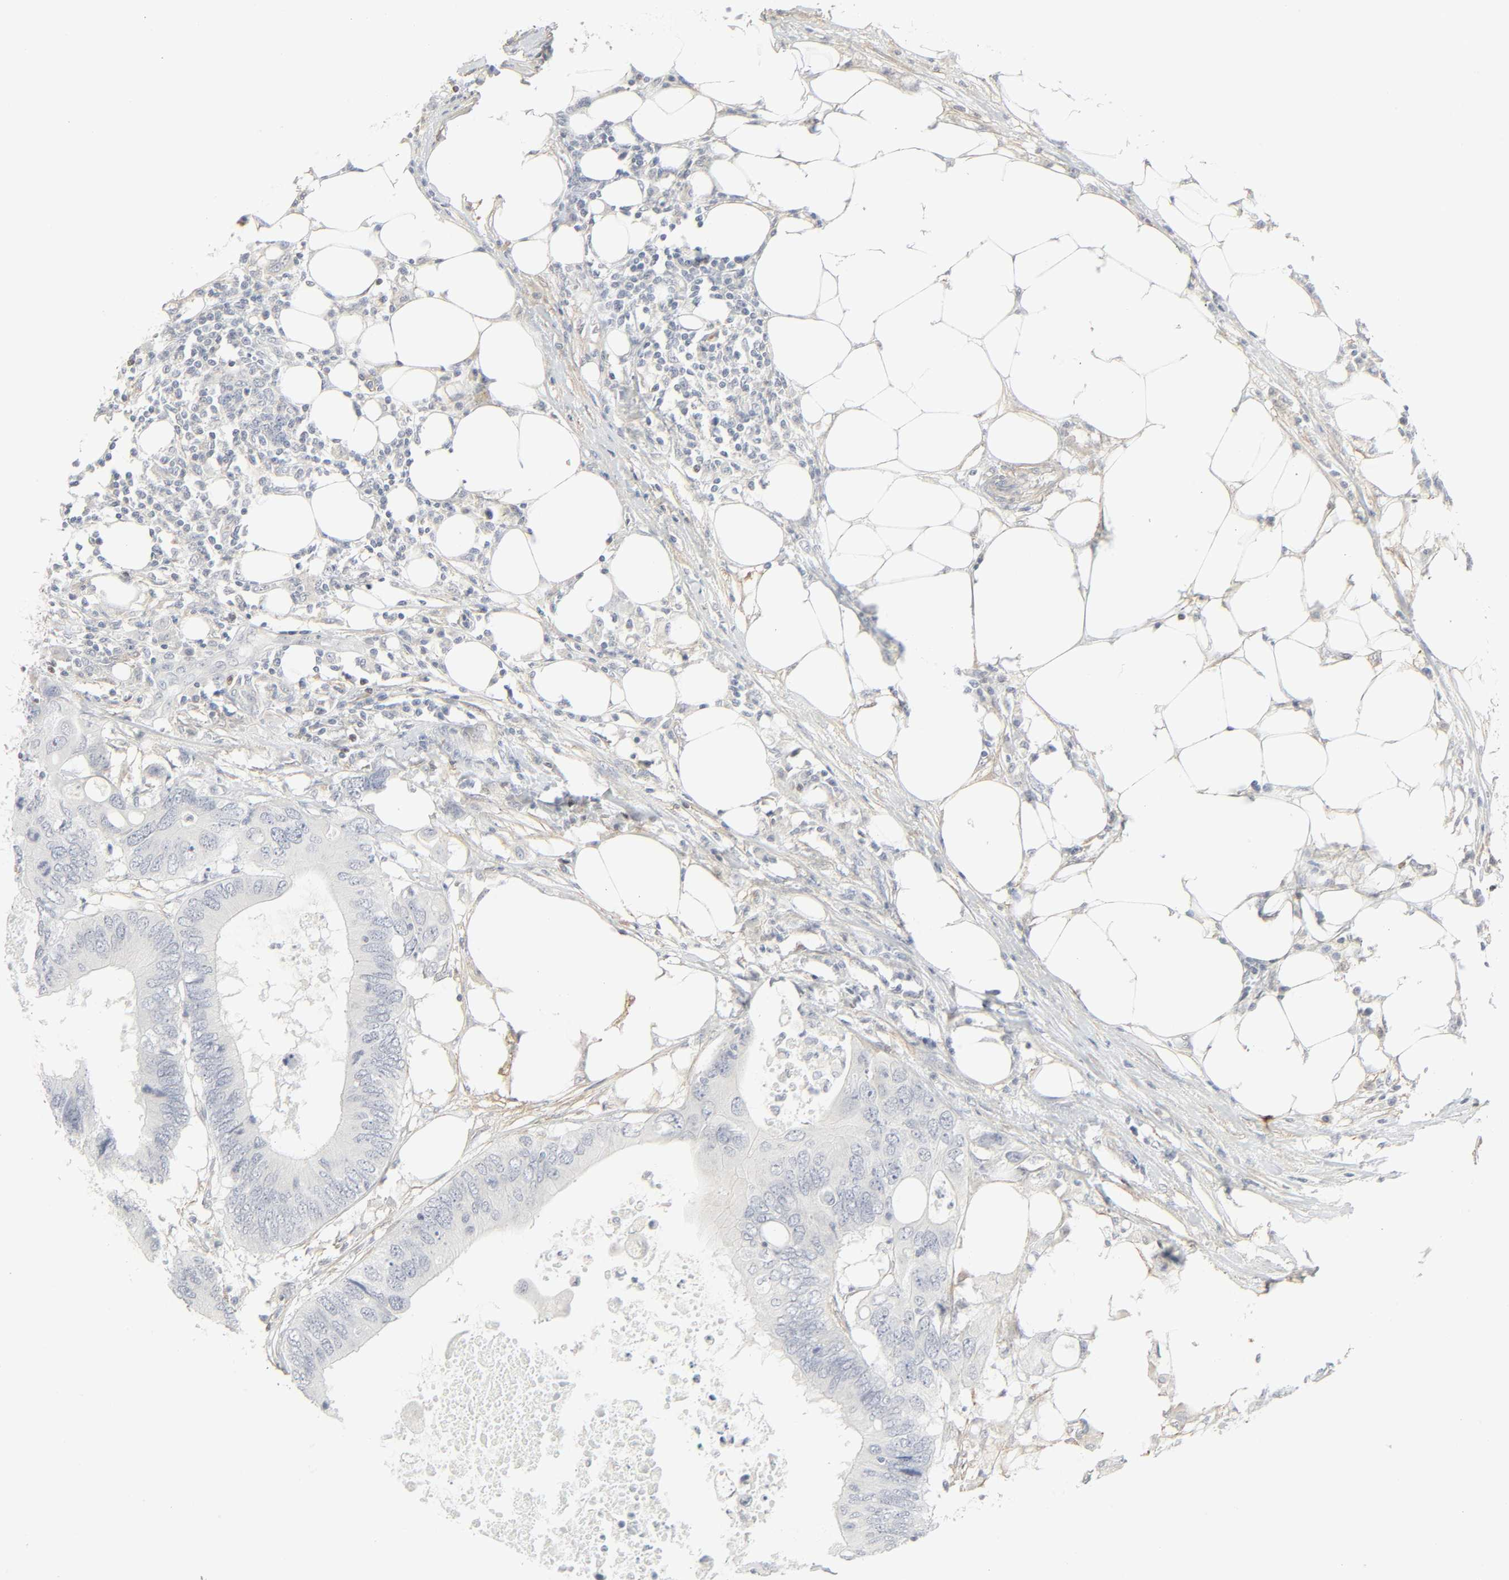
{"staining": {"intensity": "negative", "quantity": "none", "location": "none"}, "tissue": "colorectal cancer", "cell_type": "Tumor cells", "image_type": "cancer", "snomed": [{"axis": "morphology", "description": "Adenocarcinoma, NOS"}, {"axis": "topography", "description": "Colon"}], "caption": "A high-resolution photomicrograph shows immunohistochemistry (IHC) staining of colorectal cancer, which displays no significant expression in tumor cells.", "gene": "ZBTB16", "patient": {"sex": "male", "age": 71}}